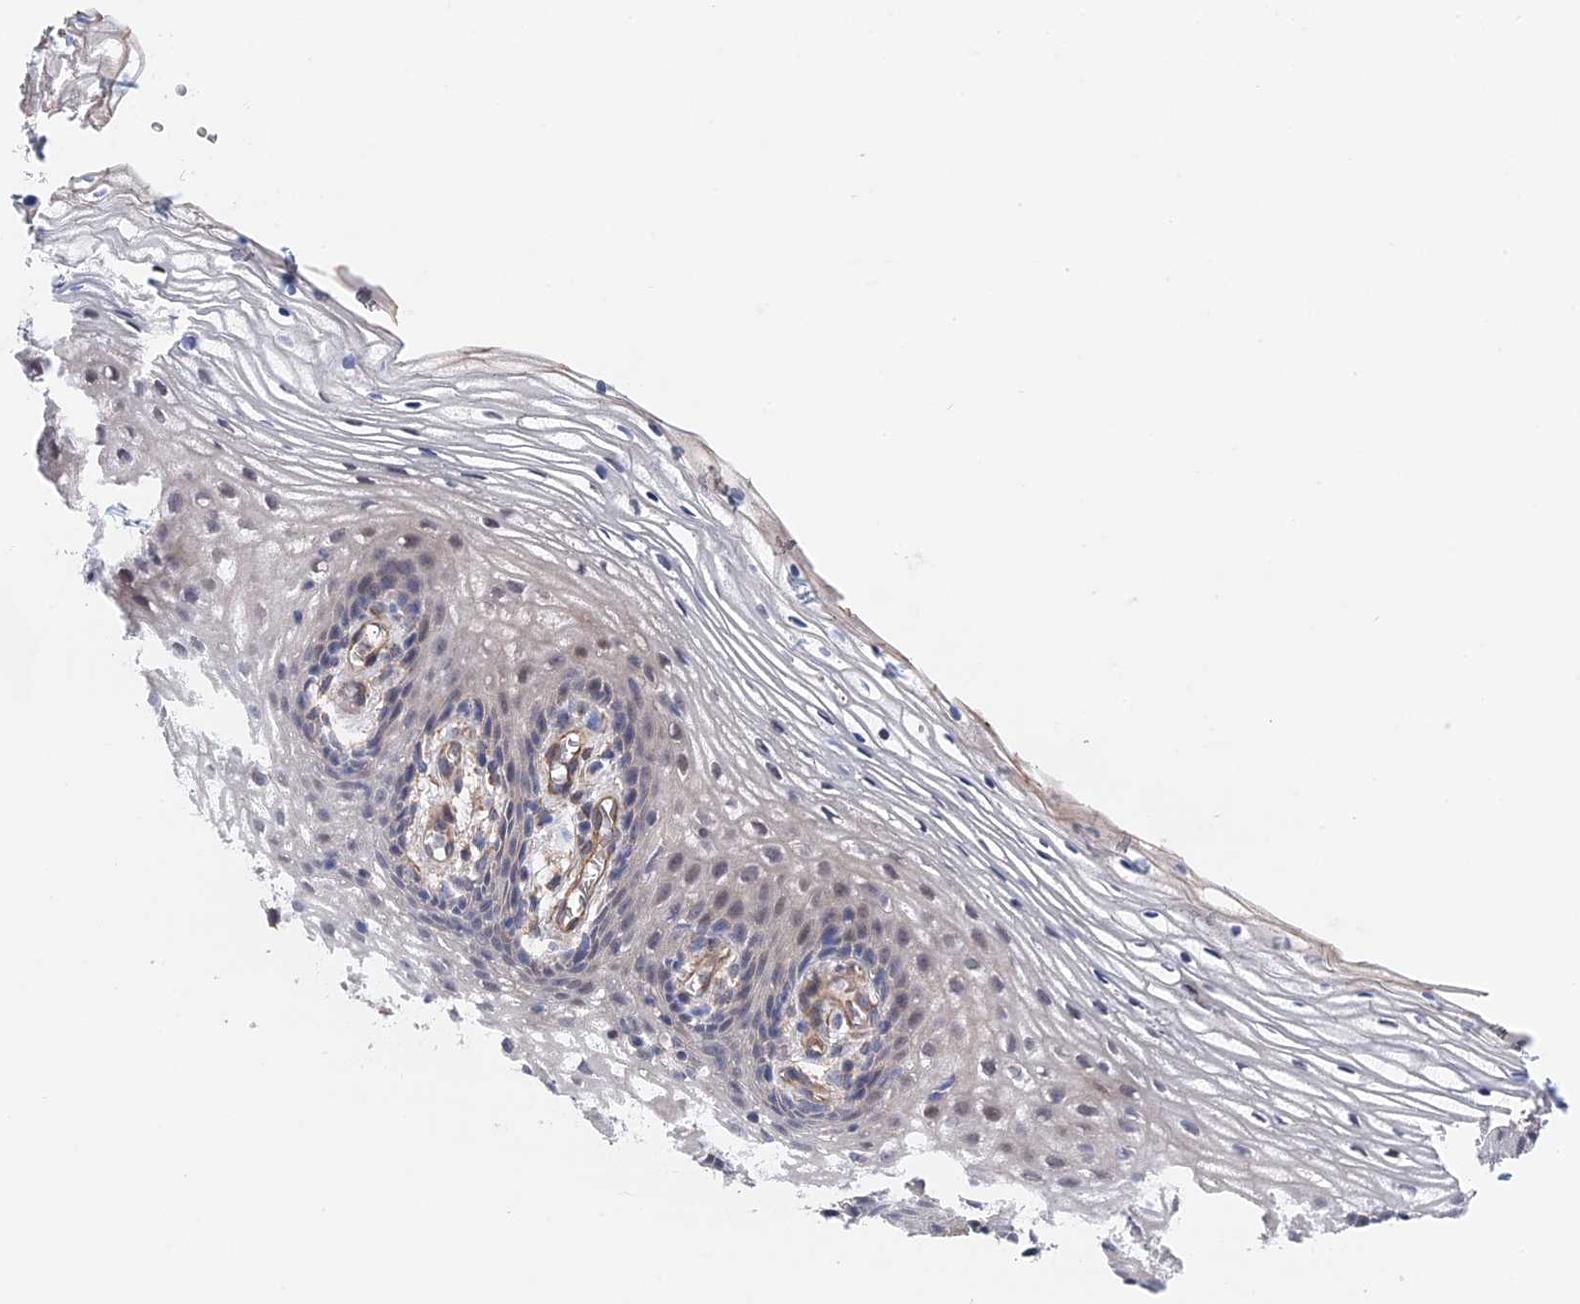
{"staining": {"intensity": "negative", "quantity": "none", "location": "none"}, "tissue": "vagina", "cell_type": "Squamous epithelial cells", "image_type": "normal", "snomed": [{"axis": "morphology", "description": "Normal tissue, NOS"}, {"axis": "topography", "description": "Vagina"}], "caption": "The photomicrograph shows no staining of squamous epithelial cells in normal vagina. (DAB immunohistochemistry visualized using brightfield microscopy, high magnification).", "gene": "MTHFSD", "patient": {"sex": "female", "age": 60}}